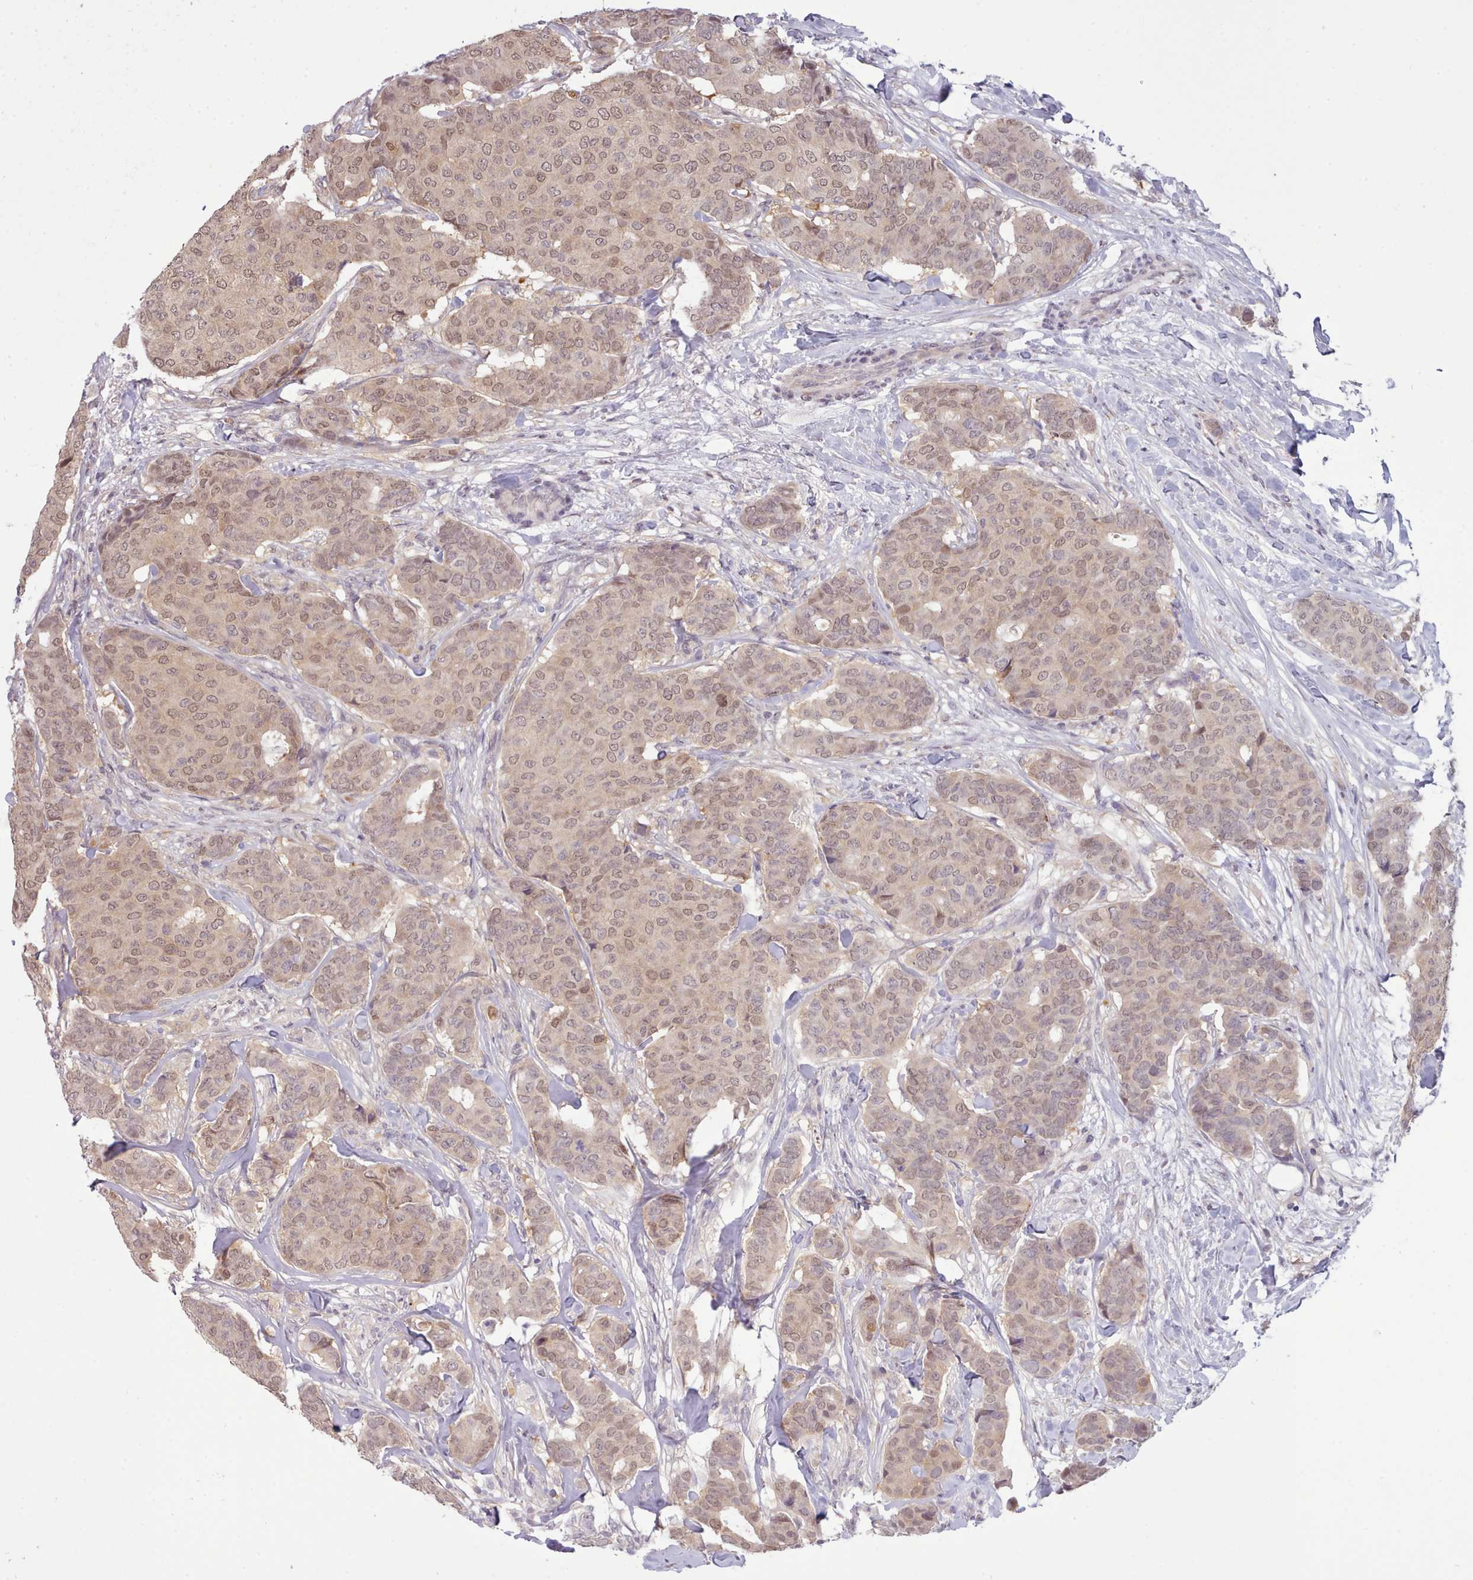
{"staining": {"intensity": "weak", "quantity": ">75%", "location": "nuclear"}, "tissue": "breast cancer", "cell_type": "Tumor cells", "image_type": "cancer", "snomed": [{"axis": "morphology", "description": "Duct carcinoma"}, {"axis": "topography", "description": "Breast"}], "caption": "This photomicrograph exhibits immunohistochemistry staining of breast cancer (infiltrating ductal carcinoma), with low weak nuclear staining in about >75% of tumor cells.", "gene": "ARL17A", "patient": {"sex": "female", "age": 75}}